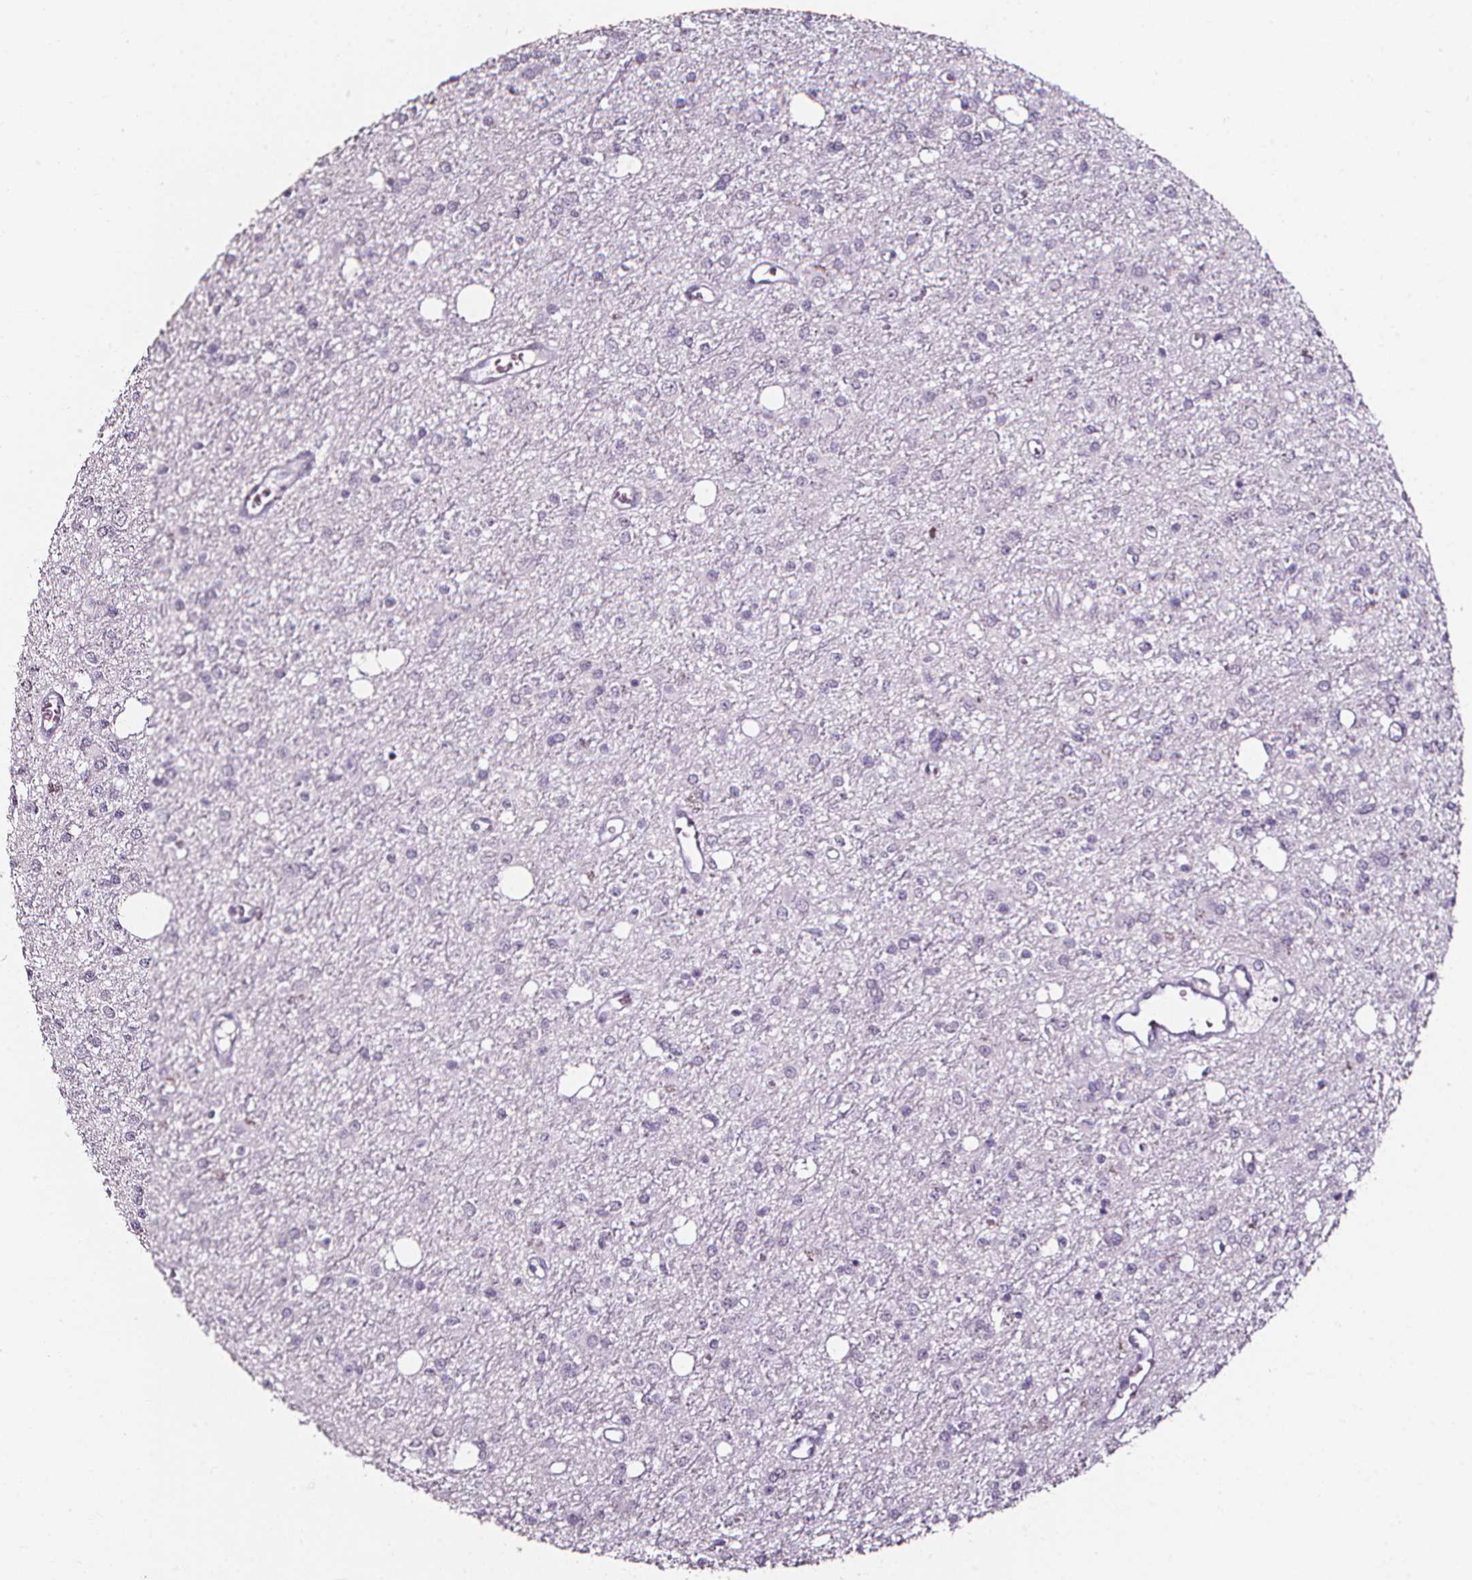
{"staining": {"intensity": "negative", "quantity": "none", "location": "none"}, "tissue": "glioma", "cell_type": "Tumor cells", "image_type": "cancer", "snomed": [{"axis": "morphology", "description": "Glioma, malignant, Low grade"}, {"axis": "topography", "description": "Brain"}], "caption": "The immunohistochemistry image has no significant expression in tumor cells of malignant low-grade glioma tissue. (DAB IHC, high magnification).", "gene": "DEFA5", "patient": {"sex": "female", "age": 45}}